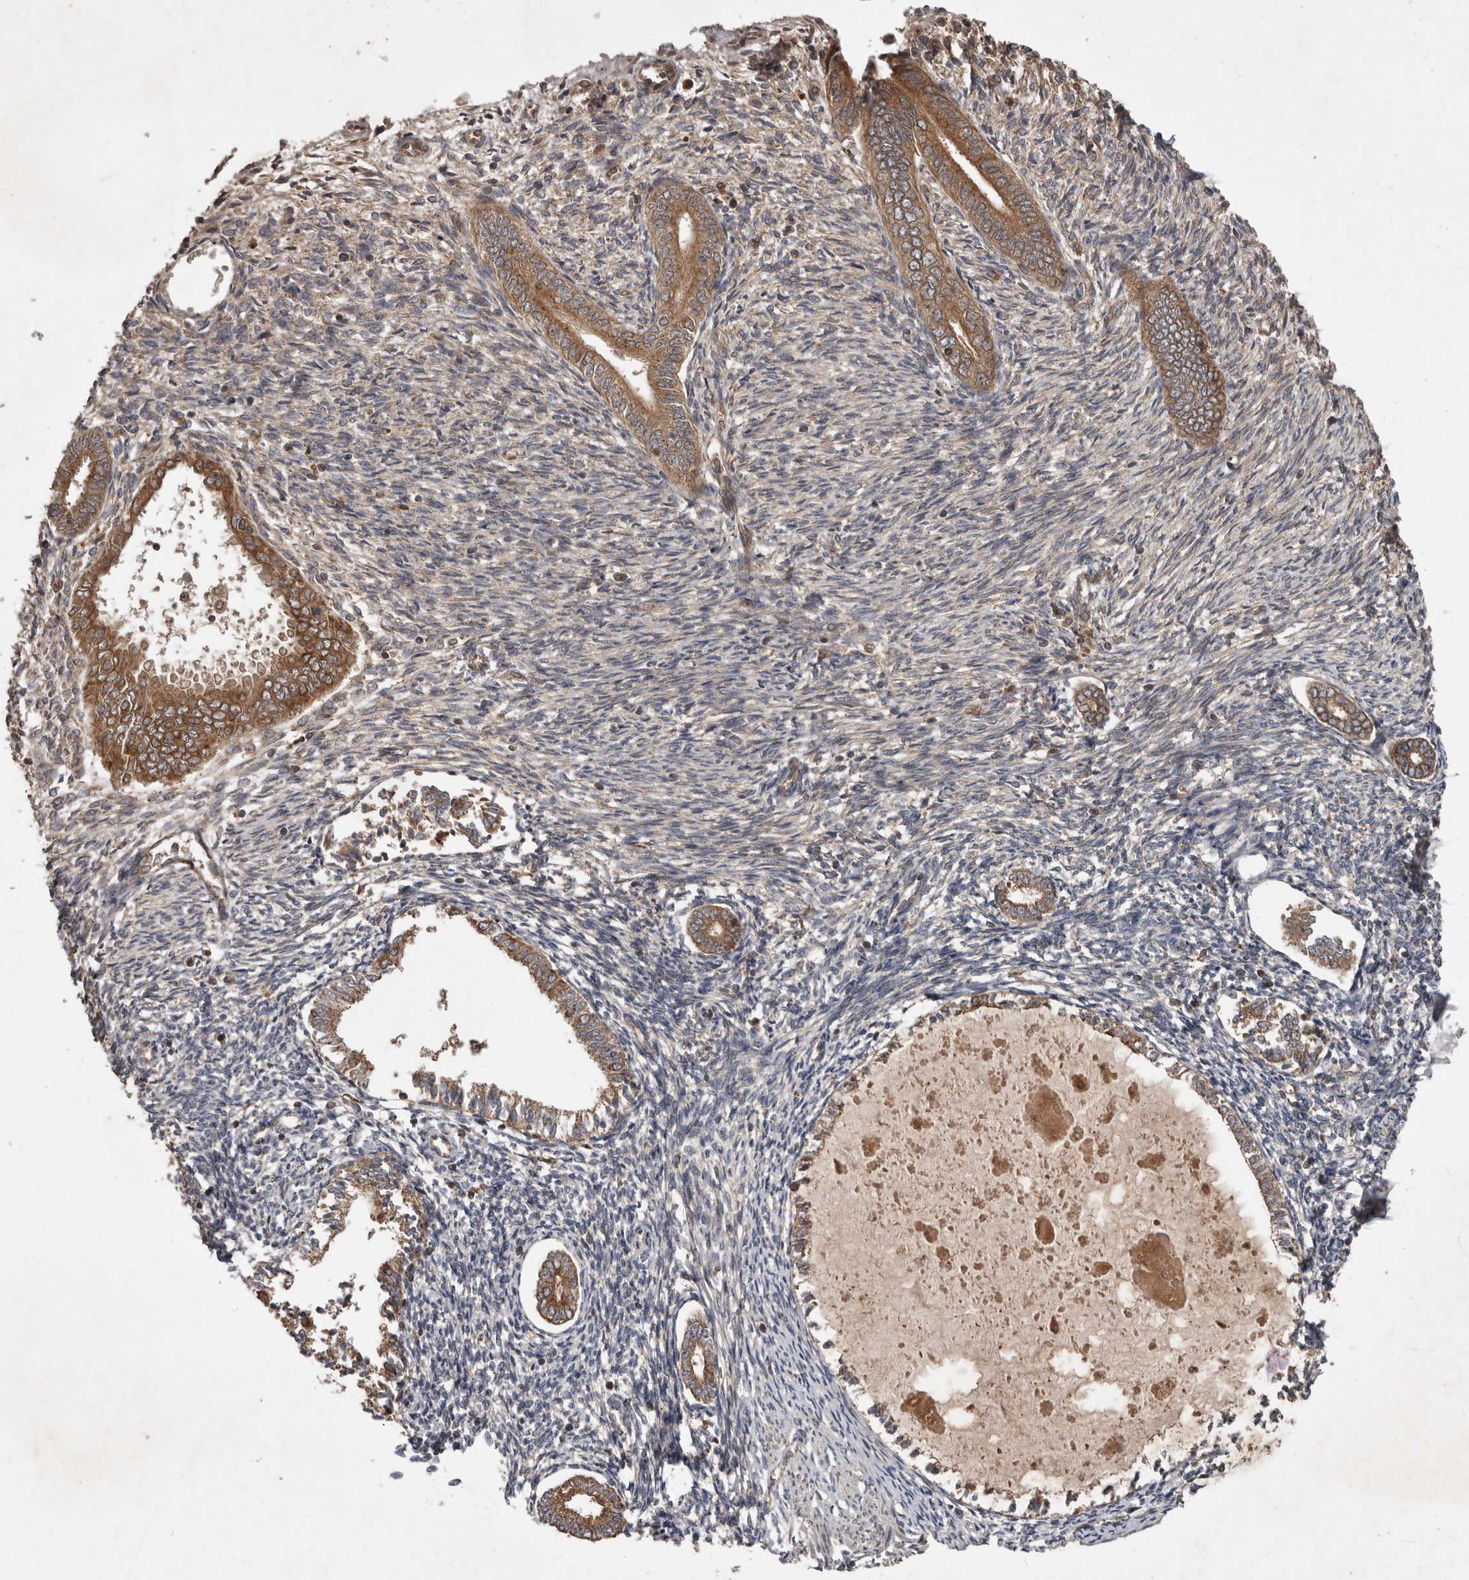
{"staining": {"intensity": "weak", "quantity": ">75%", "location": "cytoplasmic/membranous"}, "tissue": "endometrium", "cell_type": "Cells in endometrial stroma", "image_type": "normal", "snomed": [{"axis": "morphology", "description": "Normal tissue, NOS"}, {"axis": "topography", "description": "Endometrium"}], "caption": "Endometrium was stained to show a protein in brown. There is low levels of weak cytoplasmic/membranous expression in about >75% of cells in endometrial stroma. (IHC, brightfield microscopy, high magnification).", "gene": "STK36", "patient": {"sex": "female", "age": 56}}